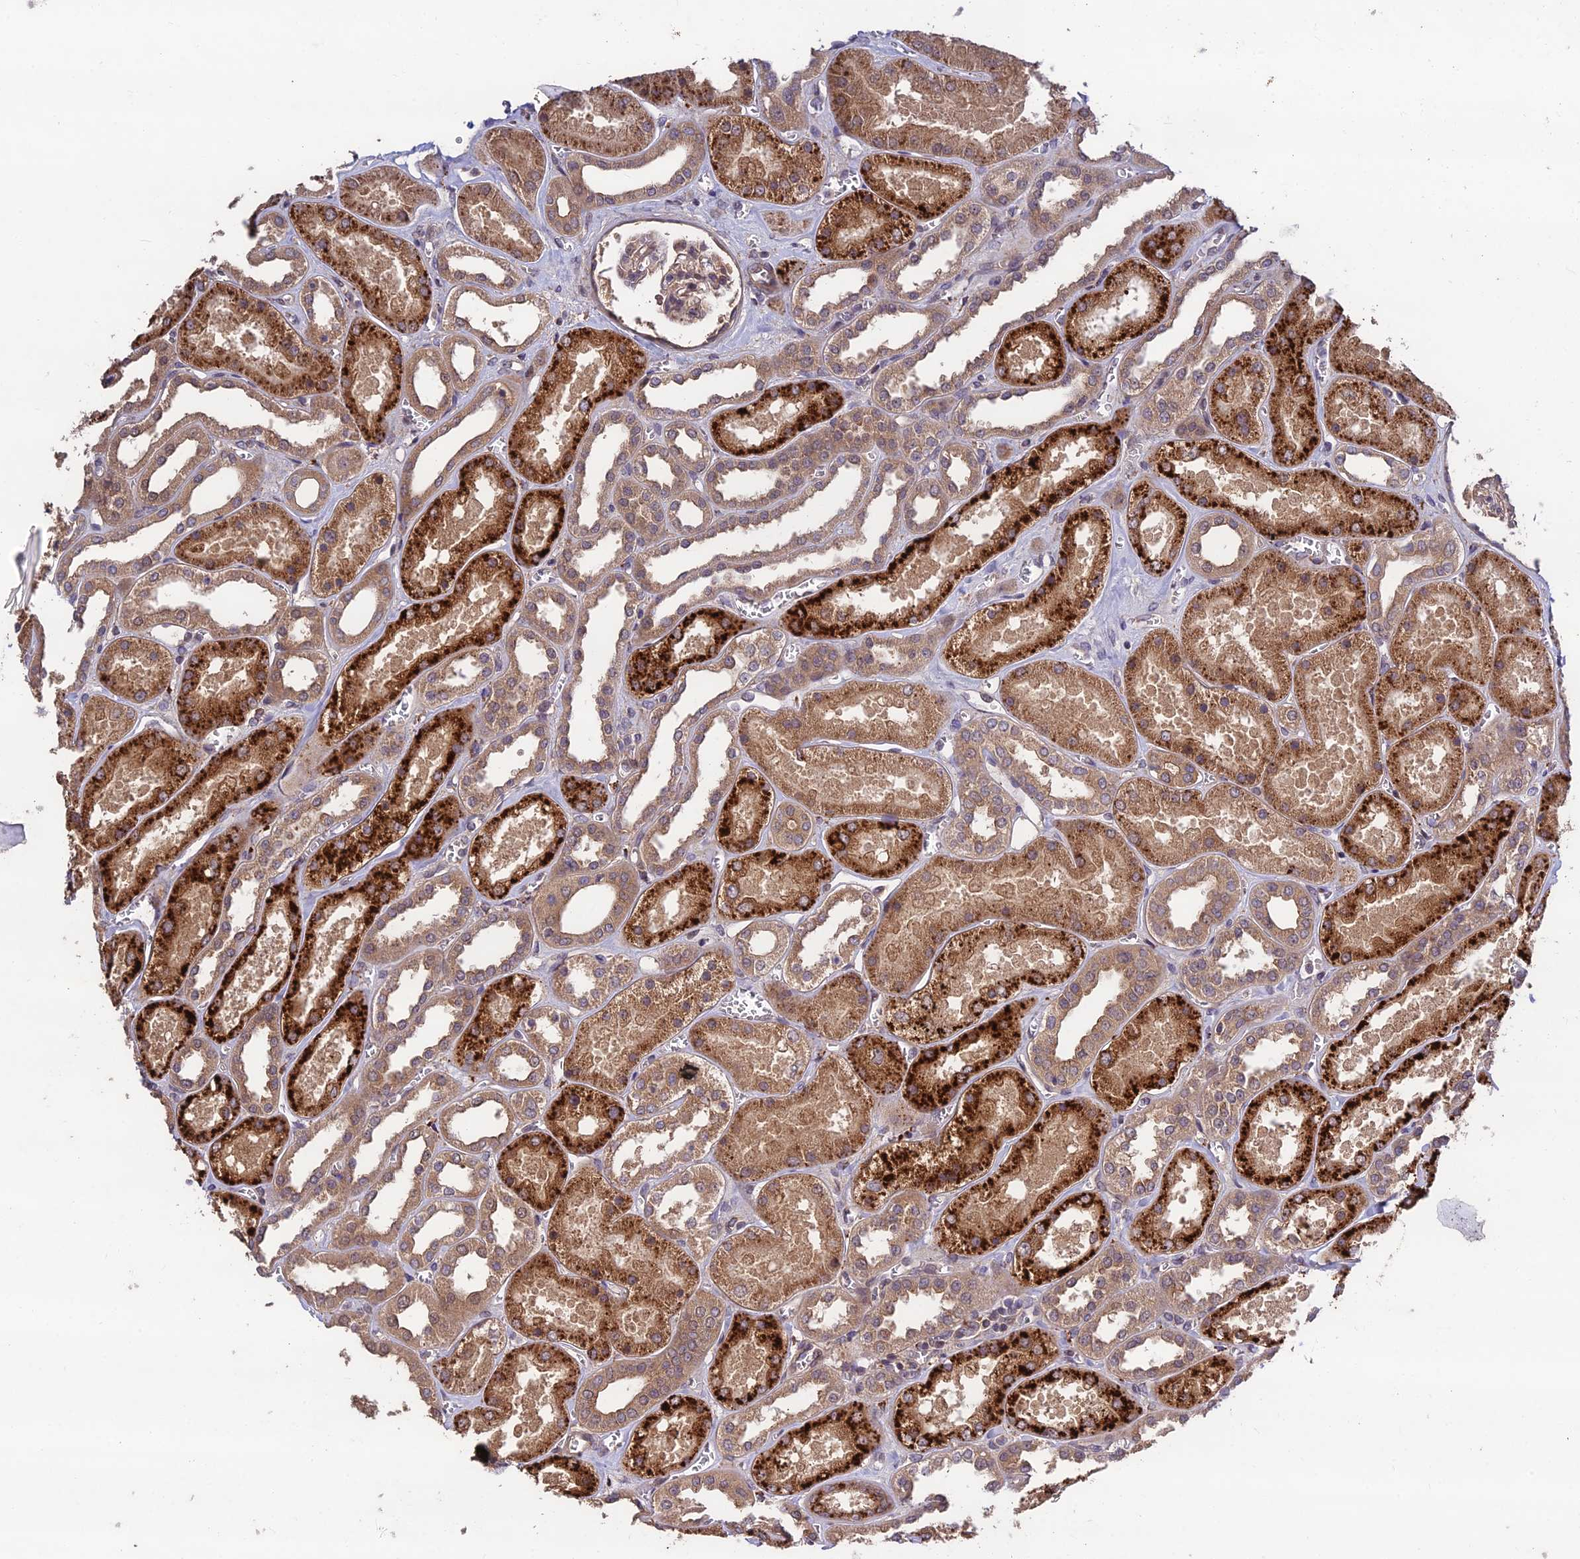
{"staining": {"intensity": "moderate", "quantity": ">75%", "location": "cytoplasmic/membranous,nuclear"}, "tissue": "kidney", "cell_type": "Cells in glomeruli", "image_type": "normal", "snomed": [{"axis": "morphology", "description": "Normal tissue, NOS"}, {"axis": "morphology", "description": "Adenocarcinoma, NOS"}, {"axis": "topography", "description": "Kidney"}], "caption": "A high-resolution image shows immunohistochemistry staining of unremarkable kidney, which demonstrates moderate cytoplasmic/membranous,nuclear expression in approximately >75% of cells in glomeruli. The protein of interest is shown in brown color, while the nuclei are stained blue.", "gene": "MKKS", "patient": {"sex": "female", "age": 68}}